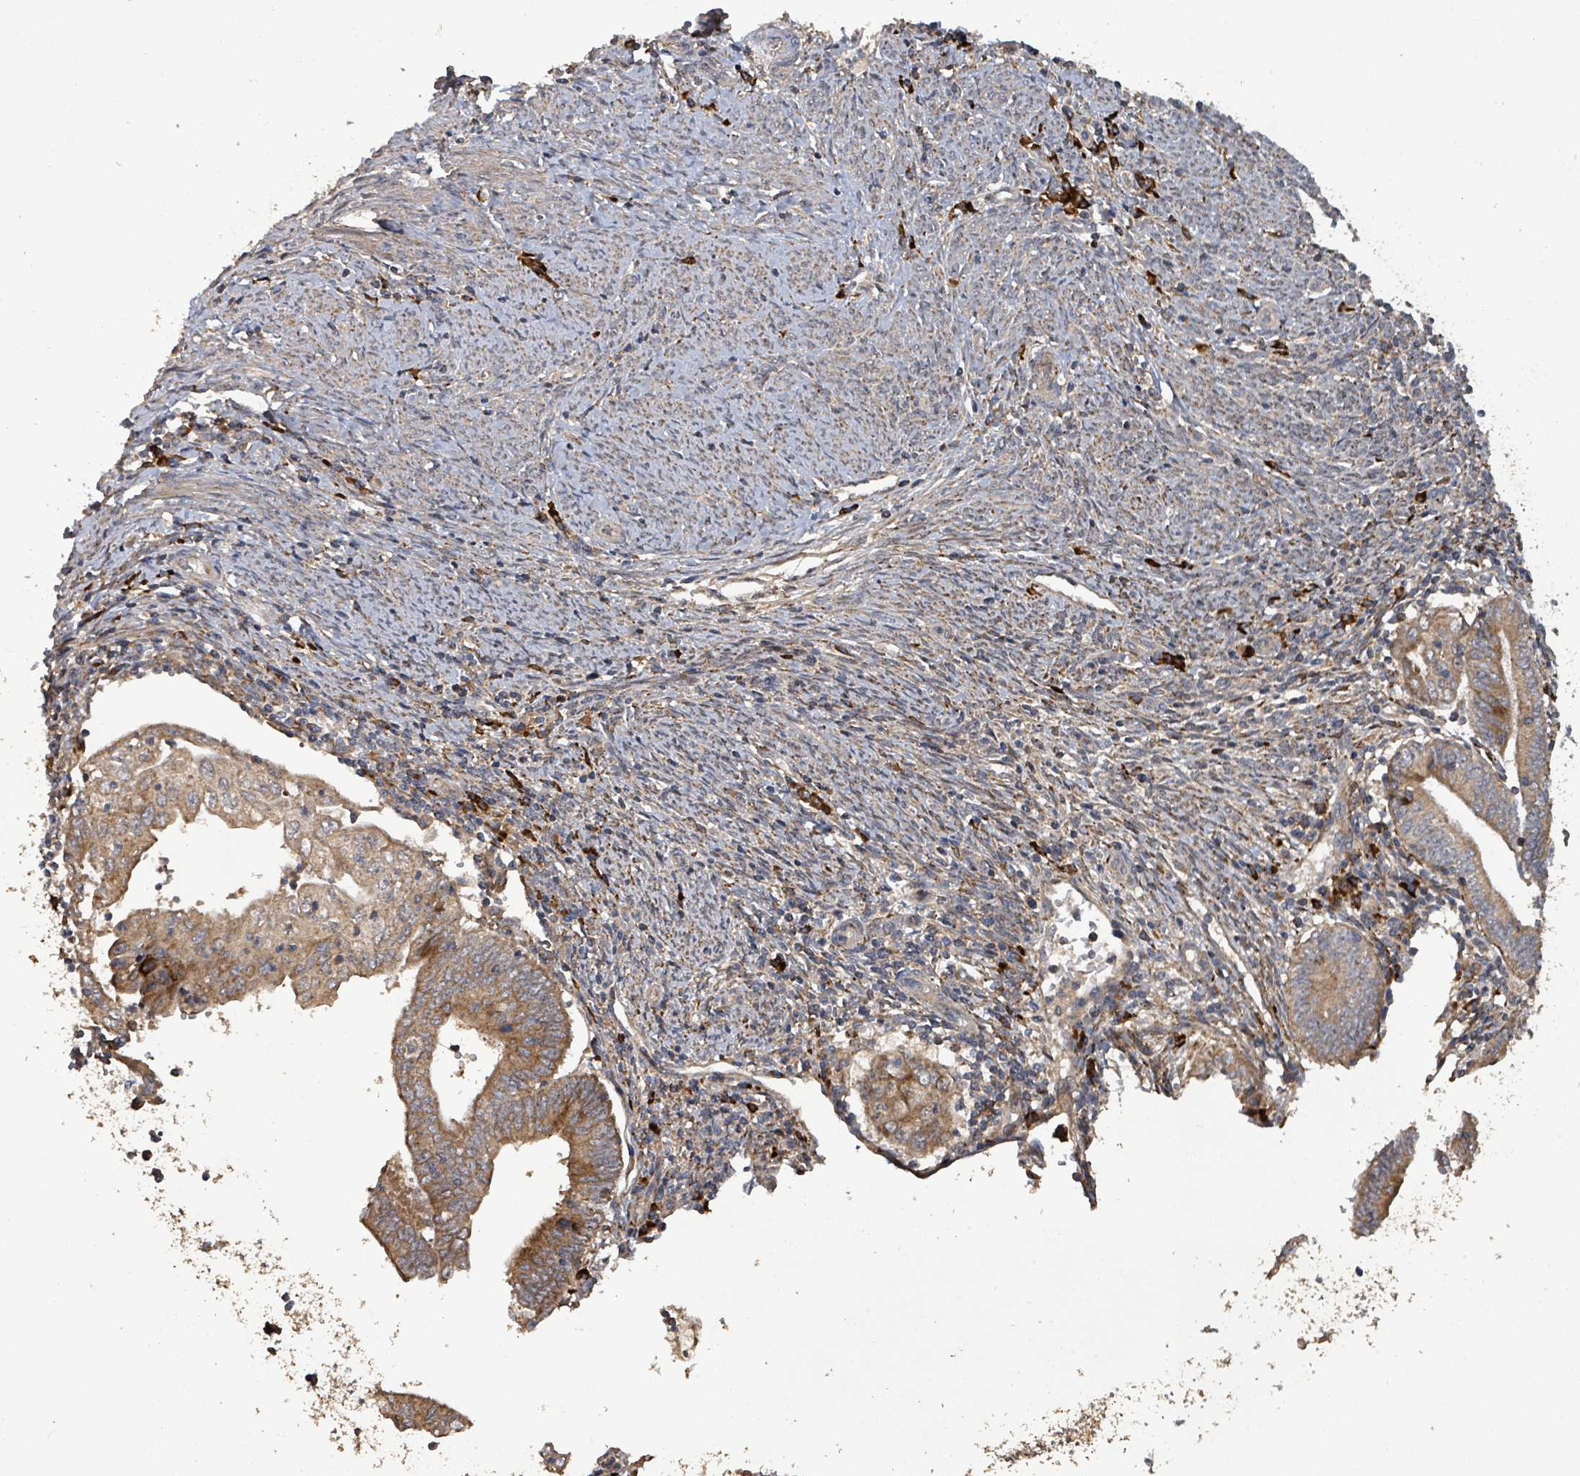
{"staining": {"intensity": "moderate", "quantity": ">75%", "location": "cytoplasmic/membranous"}, "tissue": "endometrial cancer", "cell_type": "Tumor cells", "image_type": "cancer", "snomed": [{"axis": "morphology", "description": "Adenocarcinoma, NOS"}, {"axis": "topography", "description": "Endometrium"}], "caption": "Endometrial cancer (adenocarcinoma) stained with immunohistochemistry displays moderate cytoplasmic/membranous staining in approximately >75% of tumor cells.", "gene": "STARD4", "patient": {"sex": "female", "age": 60}}